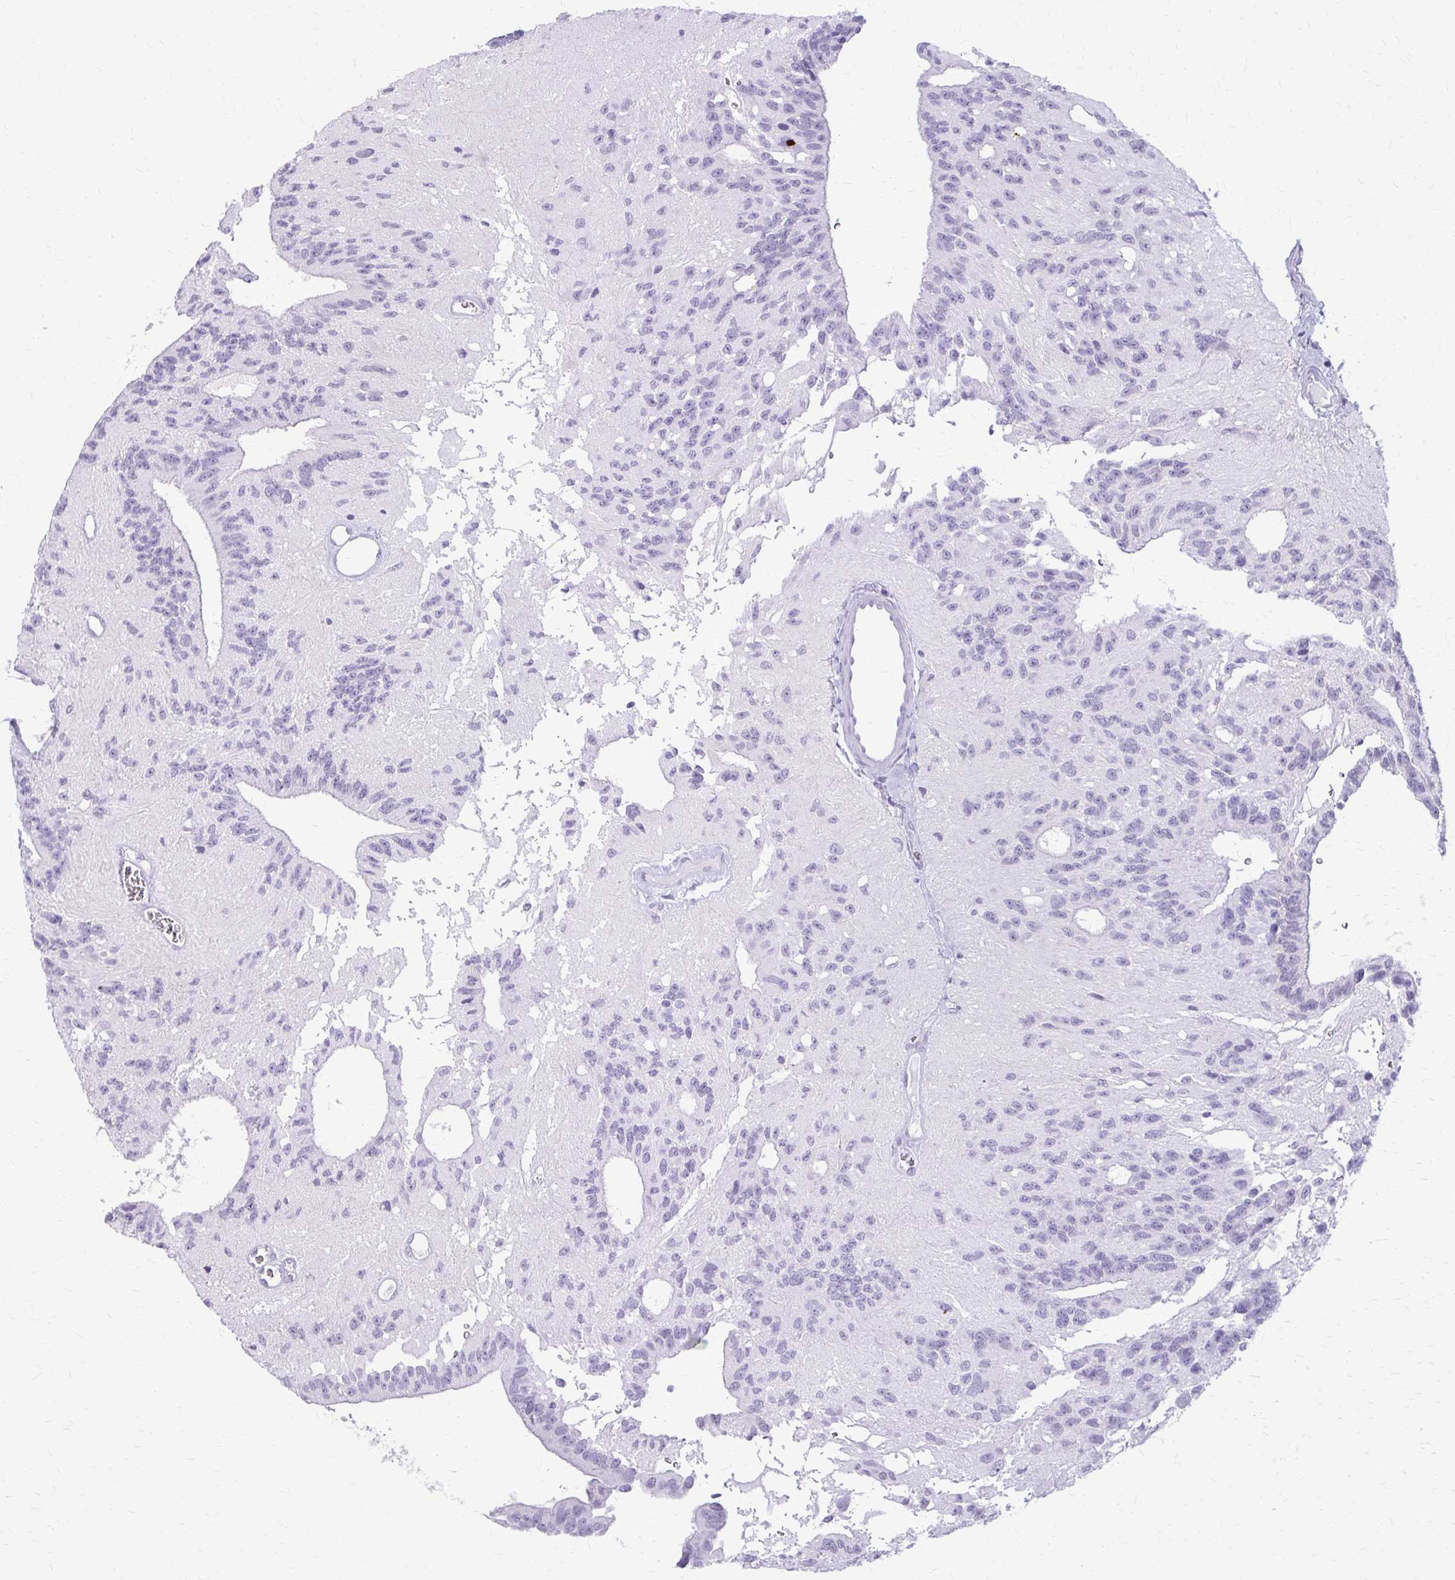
{"staining": {"intensity": "negative", "quantity": "none", "location": "none"}, "tissue": "glioma", "cell_type": "Tumor cells", "image_type": "cancer", "snomed": [{"axis": "morphology", "description": "Glioma, malignant, Low grade"}, {"axis": "topography", "description": "Brain"}], "caption": "A high-resolution micrograph shows IHC staining of low-grade glioma (malignant), which shows no significant positivity in tumor cells.", "gene": "KRT5", "patient": {"sex": "male", "age": 31}}